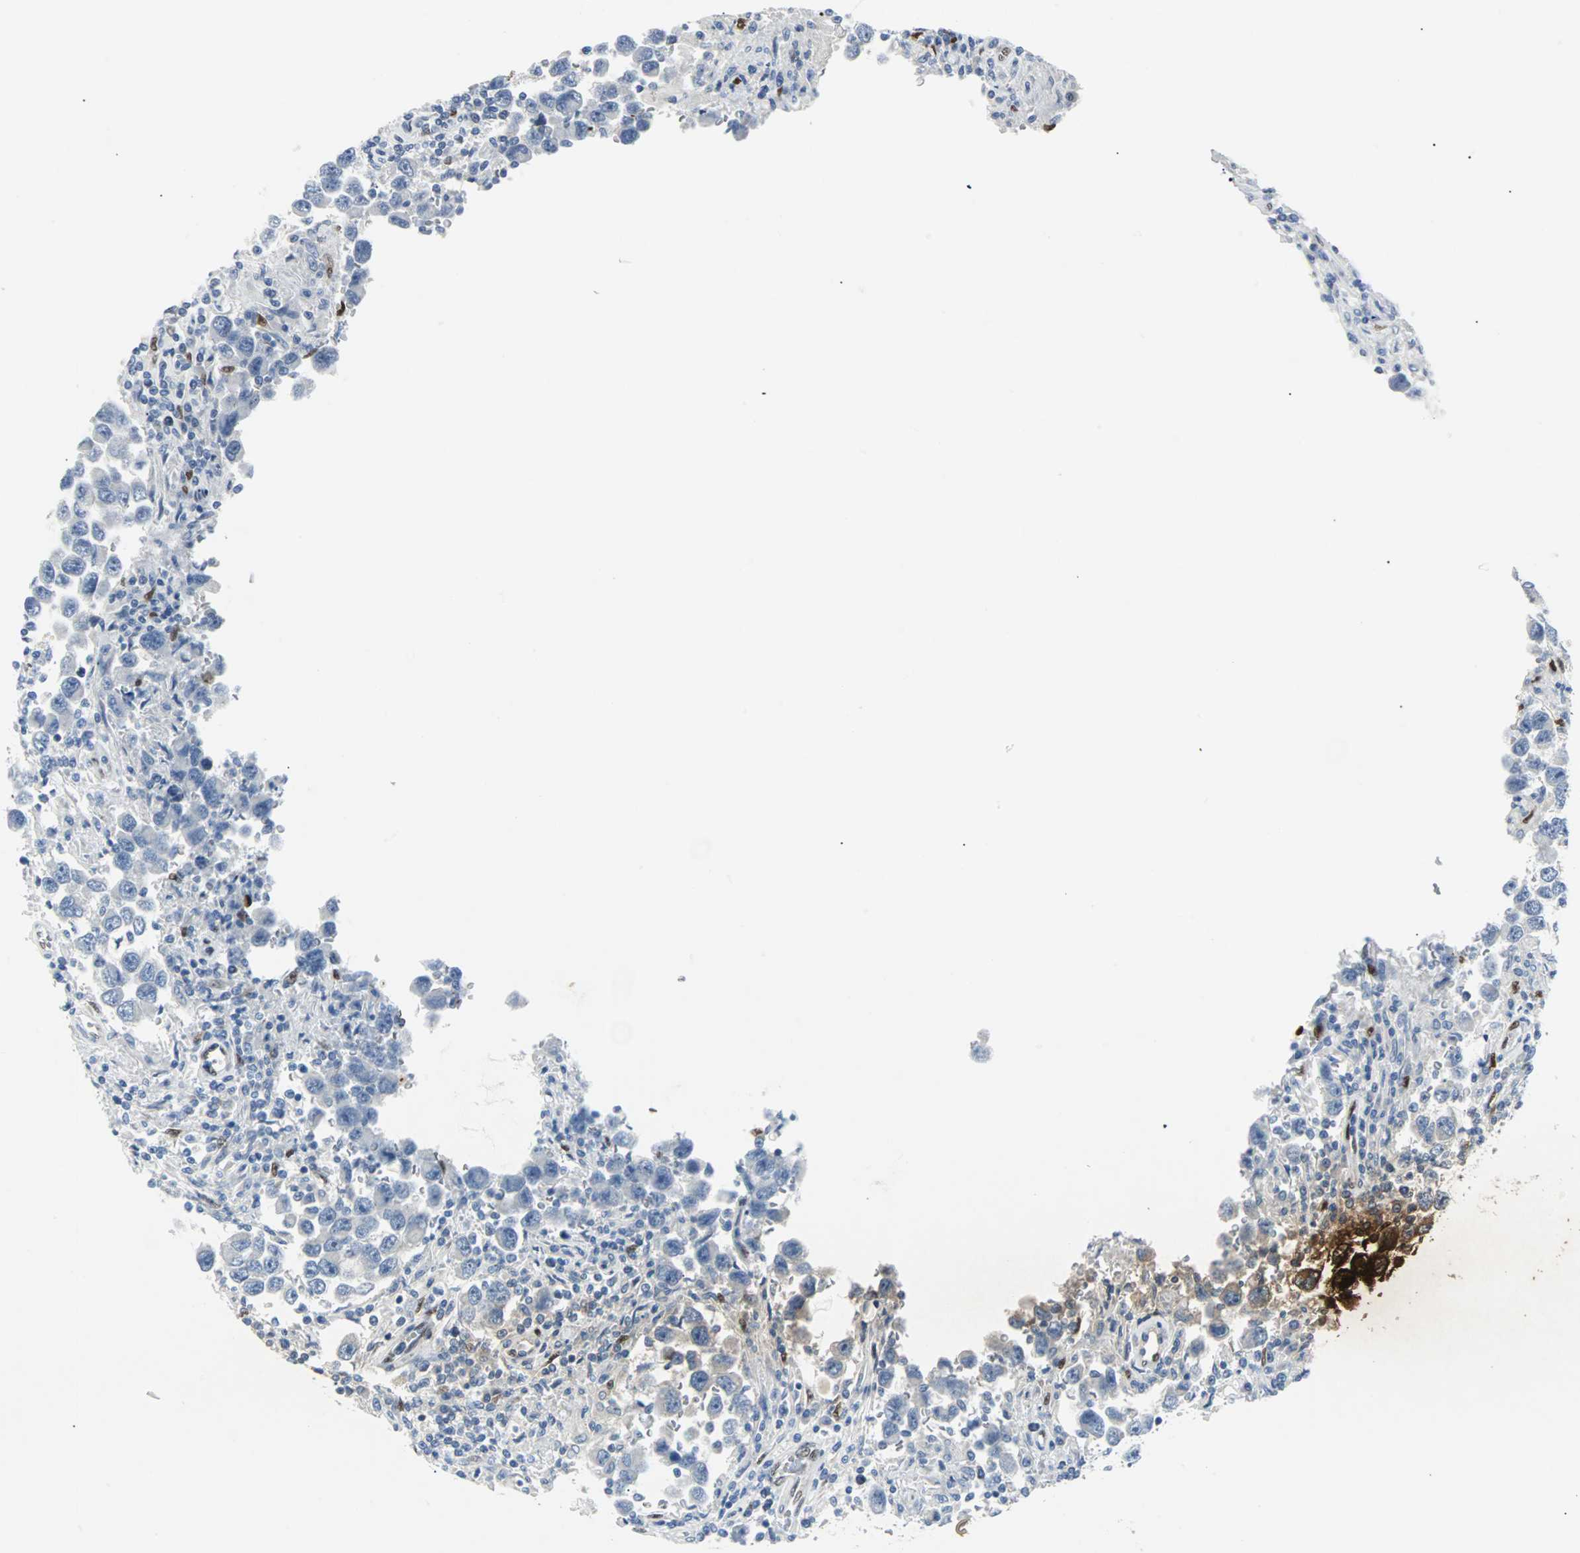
{"staining": {"intensity": "negative", "quantity": "none", "location": "none"}, "tissue": "testis cancer", "cell_type": "Tumor cells", "image_type": "cancer", "snomed": [{"axis": "morphology", "description": "Carcinoma, Embryonal, NOS"}, {"axis": "topography", "description": "Testis"}], "caption": "The photomicrograph demonstrates no staining of tumor cells in testis cancer.", "gene": "IL33", "patient": {"sex": "male", "age": 21}}